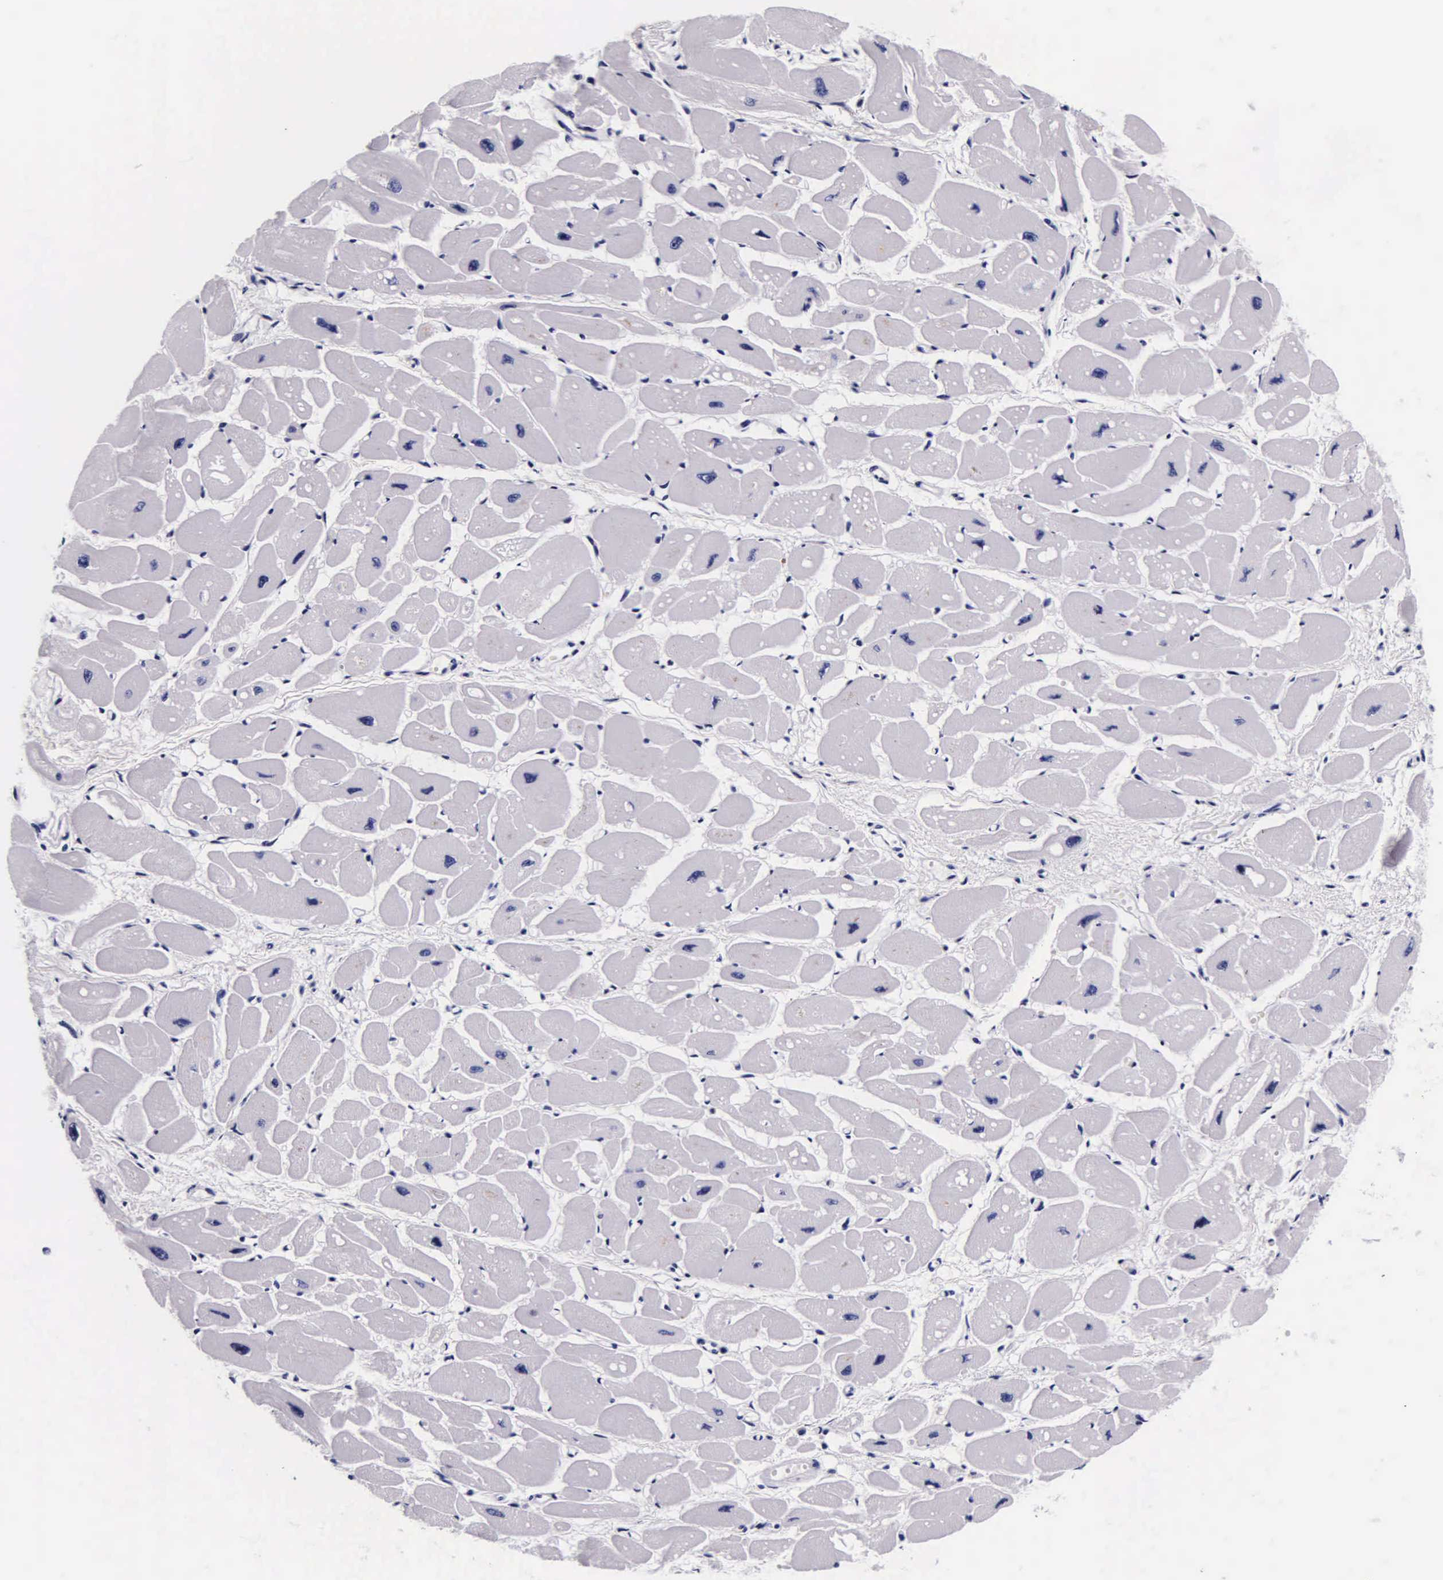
{"staining": {"intensity": "negative", "quantity": "none", "location": "none"}, "tissue": "heart muscle", "cell_type": "Cardiomyocytes", "image_type": "normal", "snomed": [{"axis": "morphology", "description": "Normal tissue, NOS"}, {"axis": "topography", "description": "Heart"}], "caption": "Immunohistochemistry histopathology image of unremarkable heart muscle: human heart muscle stained with DAB displays no significant protein staining in cardiomyocytes.", "gene": "DGCR2", "patient": {"sex": "female", "age": 54}}